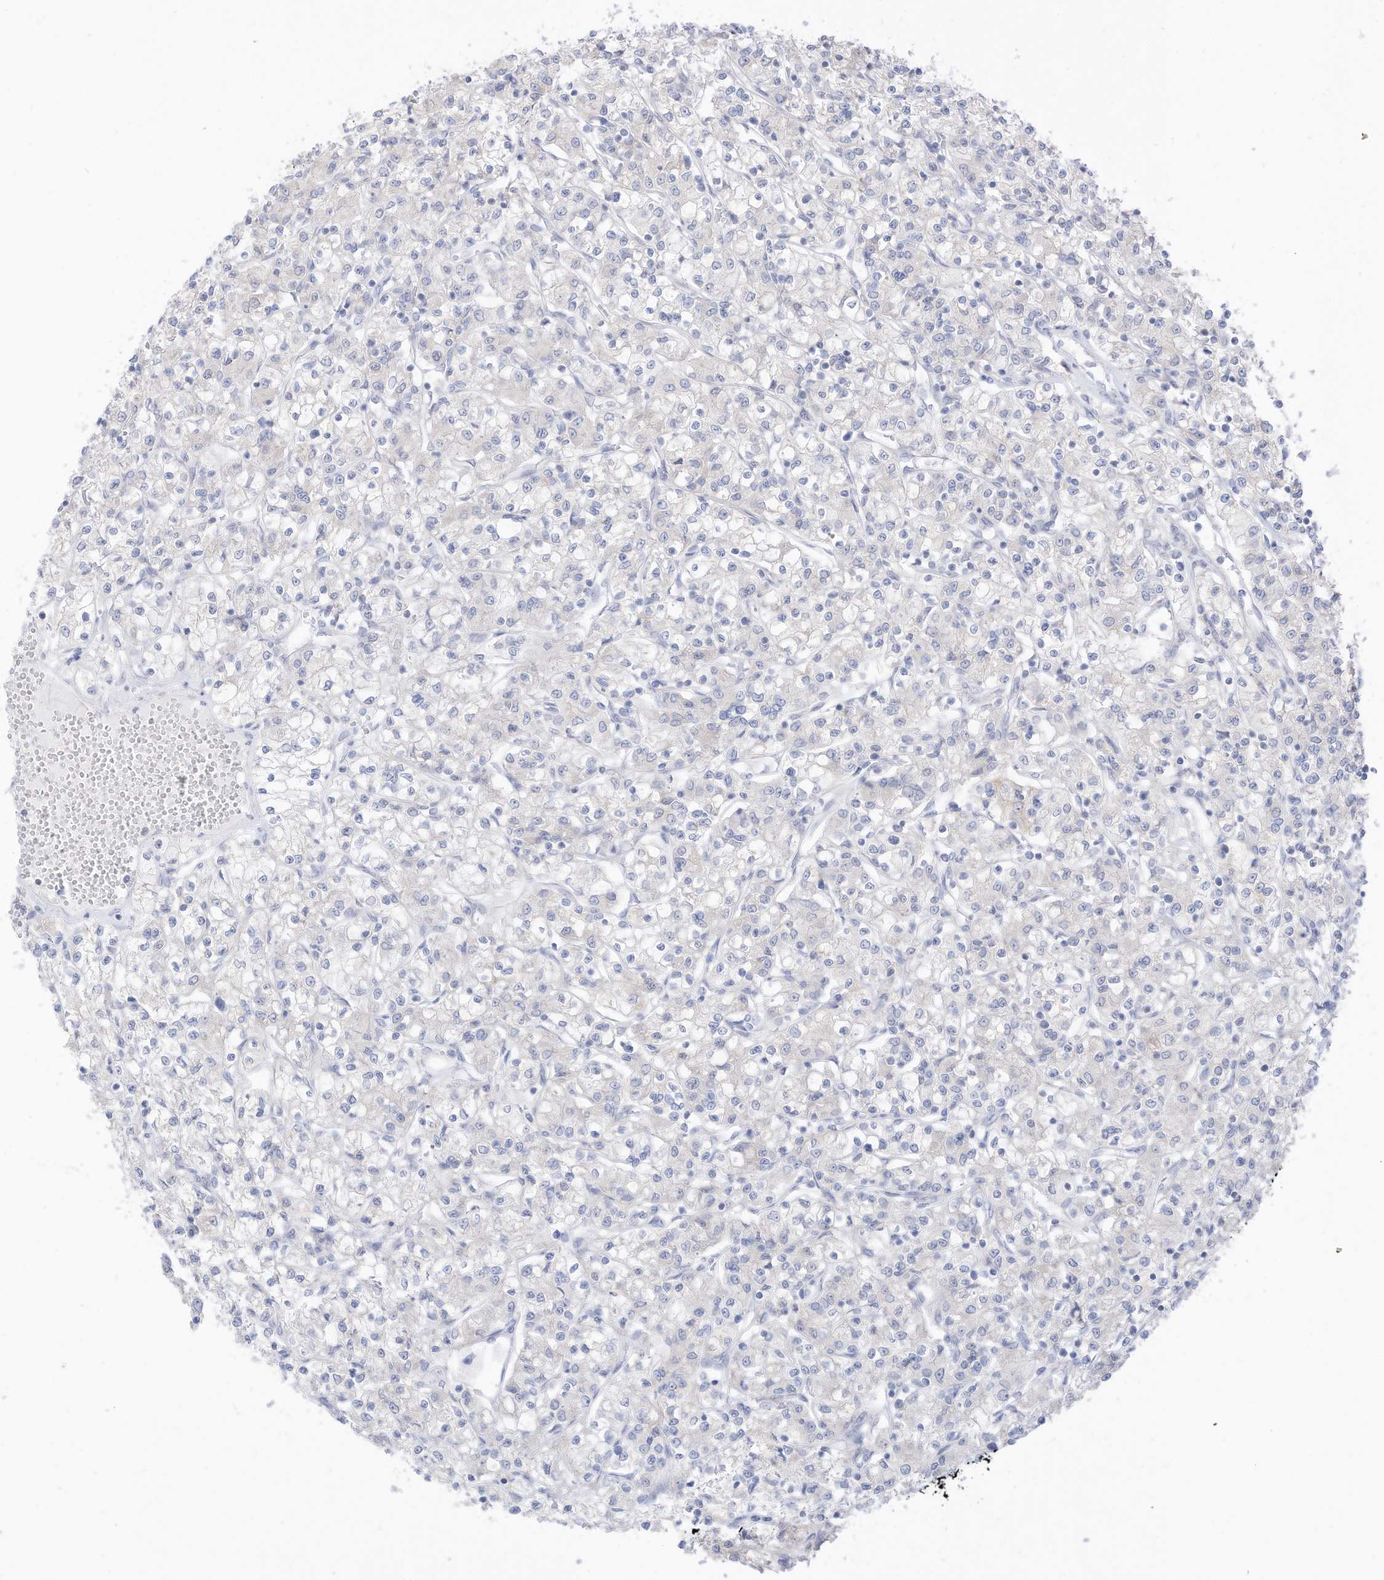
{"staining": {"intensity": "negative", "quantity": "none", "location": "none"}, "tissue": "renal cancer", "cell_type": "Tumor cells", "image_type": "cancer", "snomed": [{"axis": "morphology", "description": "Adenocarcinoma, NOS"}, {"axis": "topography", "description": "Kidney"}], "caption": "IHC of renal cancer exhibits no positivity in tumor cells. (Stains: DAB (3,3'-diaminobenzidine) immunohistochemistry (IHC) with hematoxylin counter stain, Microscopy: brightfield microscopy at high magnification).", "gene": "OGT", "patient": {"sex": "female", "age": 59}}